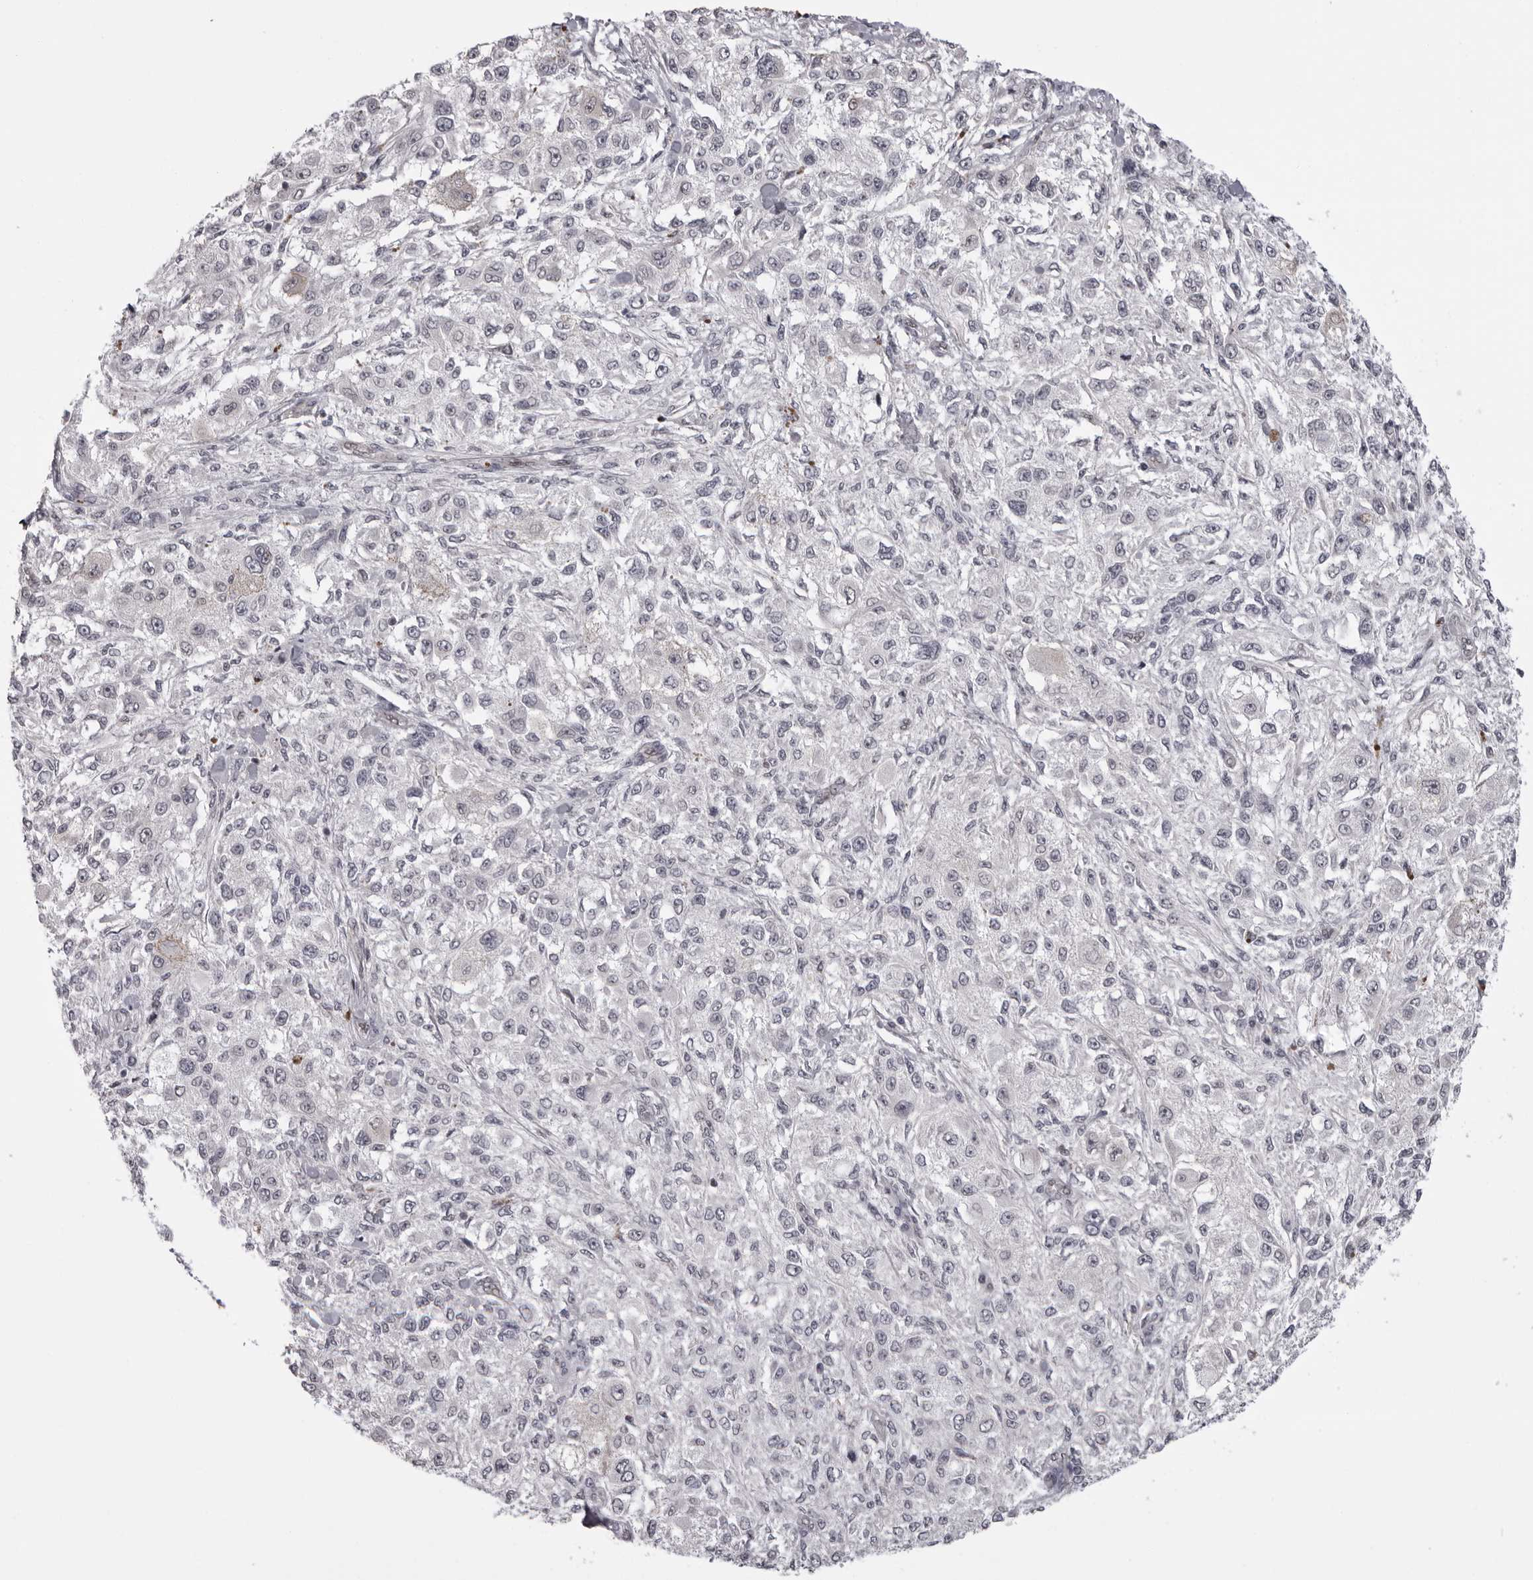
{"staining": {"intensity": "negative", "quantity": "none", "location": "none"}, "tissue": "melanoma", "cell_type": "Tumor cells", "image_type": "cancer", "snomed": [{"axis": "morphology", "description": "Necrosis, NOS"}, {"axis": "morphology", "description": "Malignant melanoma, NOS"}, {"axis": "topography", "description": "Skin"}], "caption": "Immunohistochemistry (IHC) photomicrograph of melanoma stained for a protein (brown), which demonstrates no expression in tumor cells.", "gene": "MAPK12", "patient": {"sex": "female", "age": 87}}